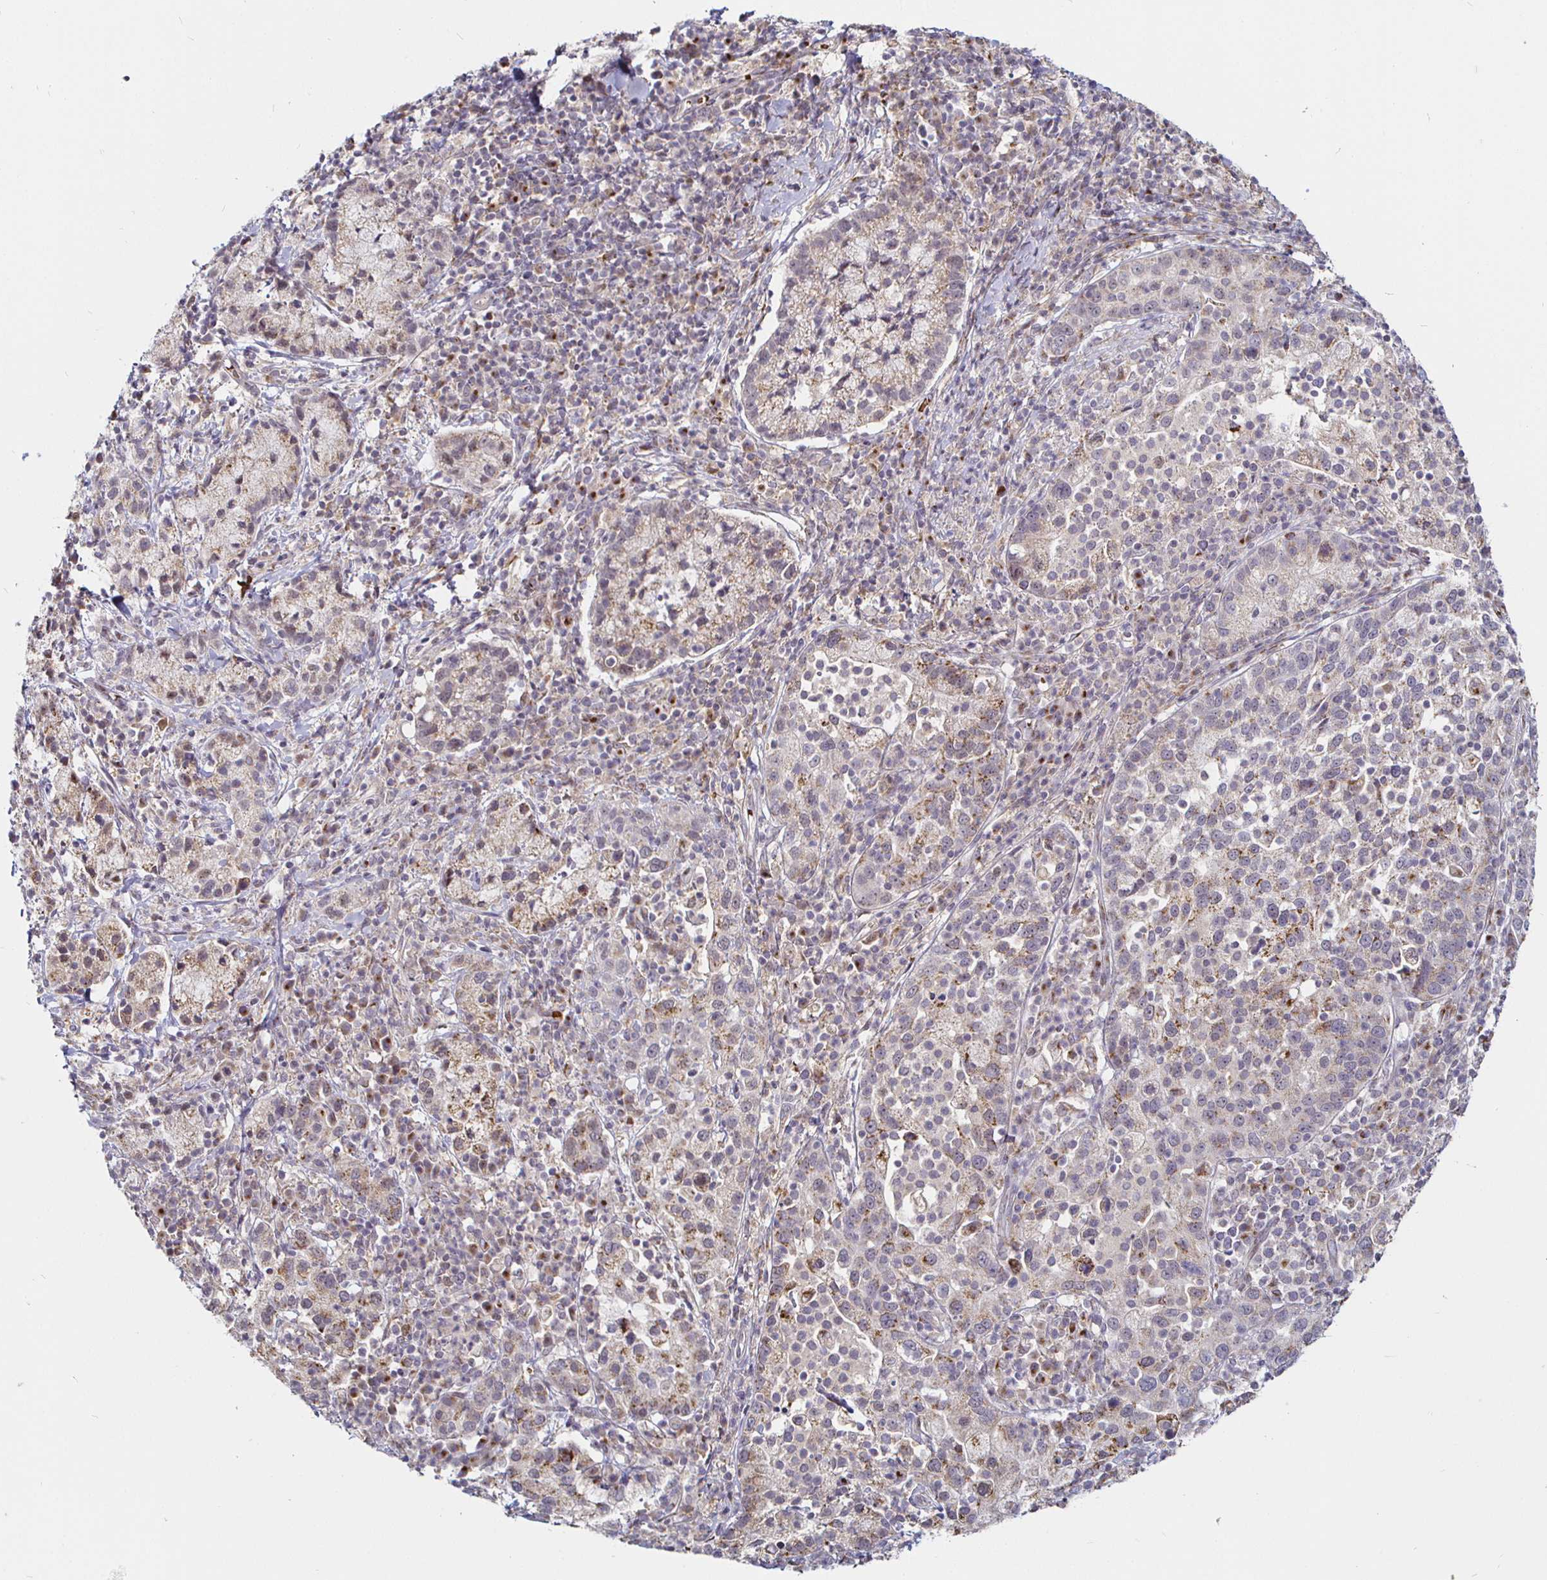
{"staining": {"intensity": "weak", "quantity": "25%-75%", "location": "cytoplasmic/membranous"}, "tissue": "cervical cancer", "cell_type": "Tumor cells", "image_type": "cancer", "snomed": [{"axis": "morphology", "description": "Normal tissue, NOS"}, {"axis": "morphology", "description": "Adenocarcinoma, NOS"}, {"axis": "topography", "description": "Cervix"}], "caption": "Protein expression analysis of cervical adenocarcinoma demonstrates weak cytoplasmic/membranous staining in approximately 25%-75% of tumor cells. (Stains: DAB (3,3'-diaminobenzidine) in brown, nuclei in blue, Microscopy: brightfield microscopy at high magnification).", "gene": "ATG3", "patient": {"sex": "female", "age": 44}}